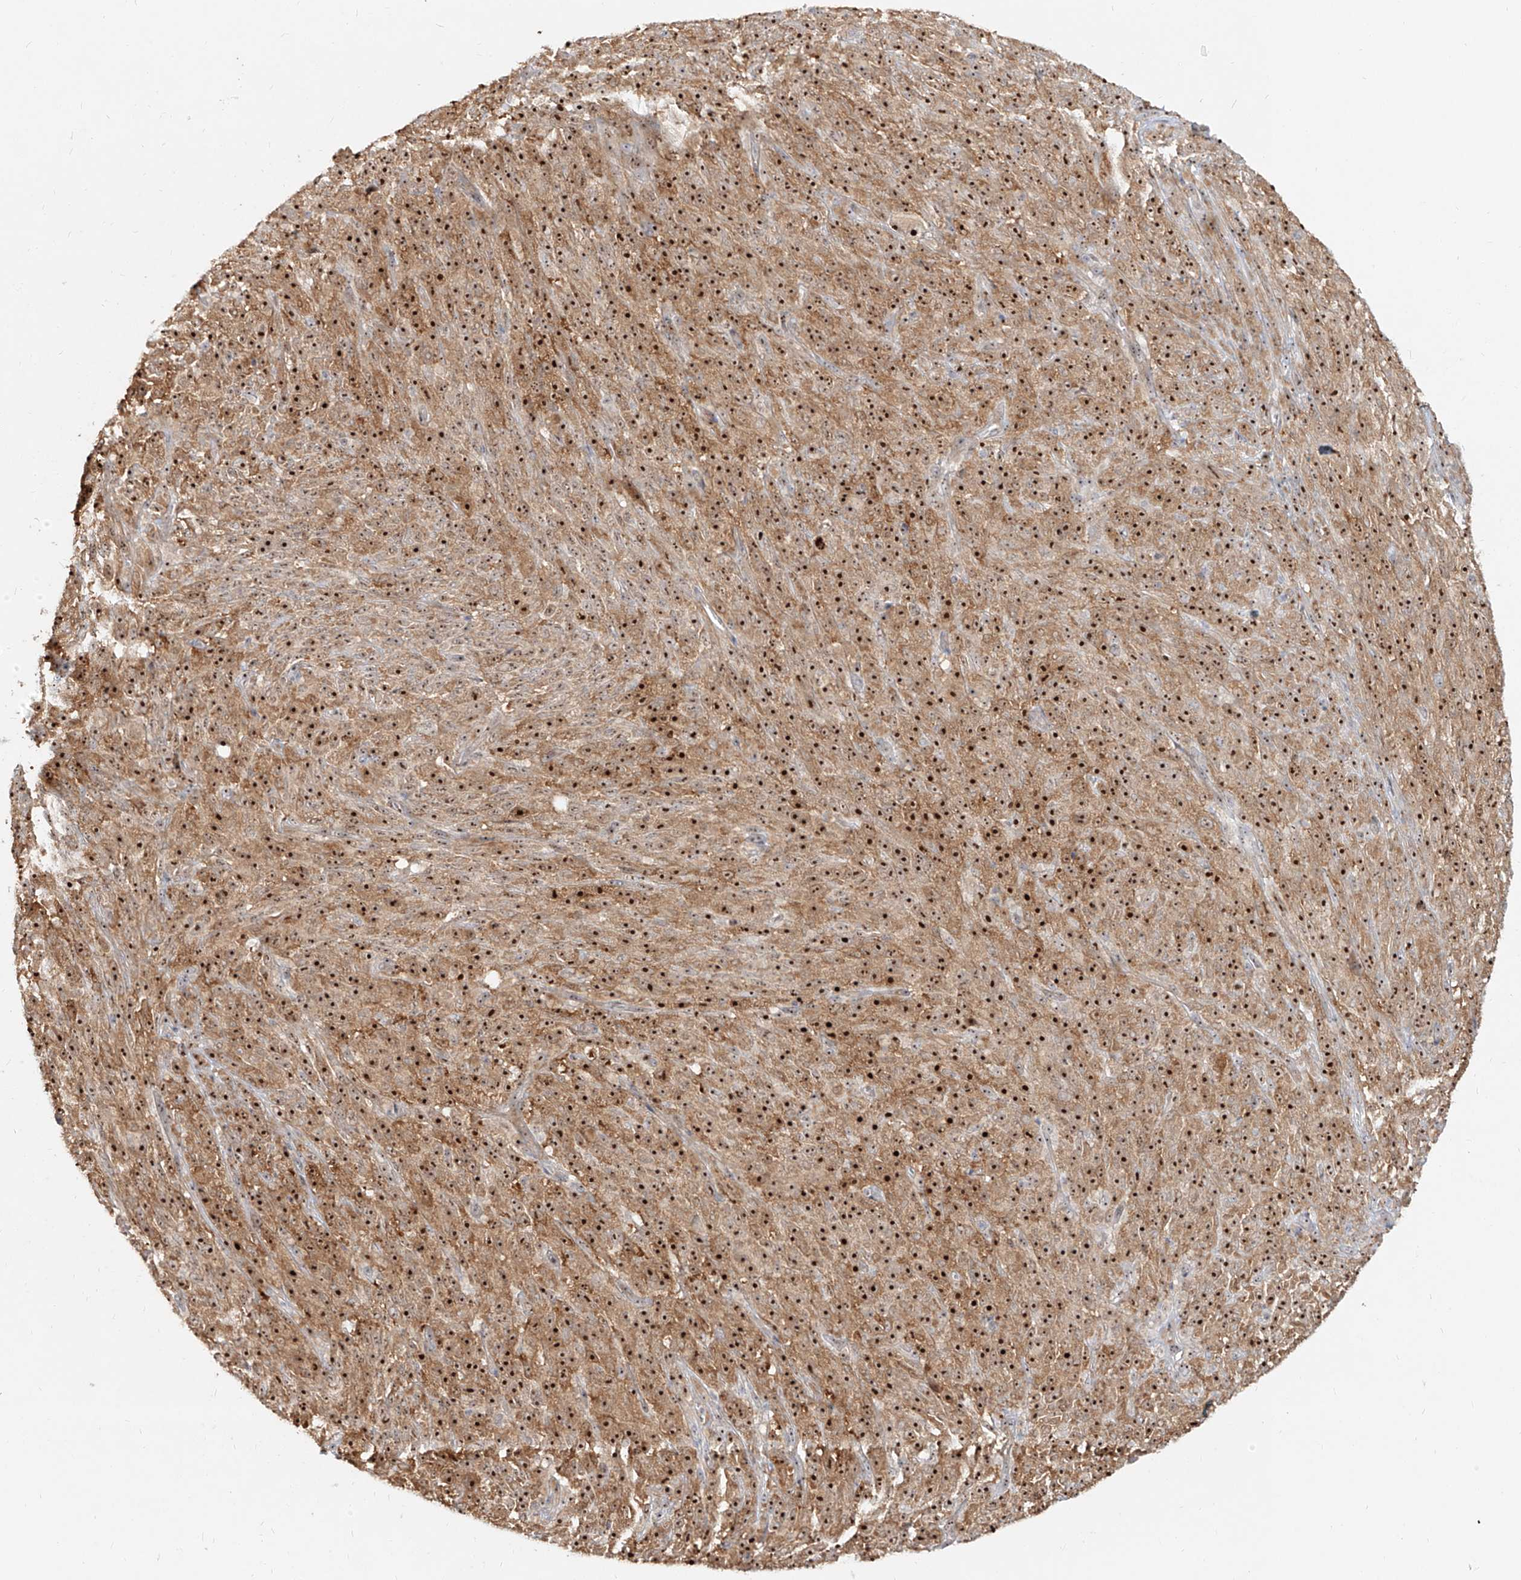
{"staining": {"intensity": "strong", "quantity": ">75%", "location": "cytoplasmic/membranous,nuclear"}, "tissue": "melanoma", "cell_type": "Tumor cells", "image_type": "cancer", "snomed": [{"axis": "morphology", "description": "Malignant melanoma, NOS"}, {"axis": "topography", "description": "Skin"}], "caption": "About >75% of tumor cells in human melanoma show strong cytoplasmic/membranous and nuclear protein positivity as visualized by brown immunohistochemical staining.", "gene": "BYSL", "patient": {"sex": "female", "age": 82}}